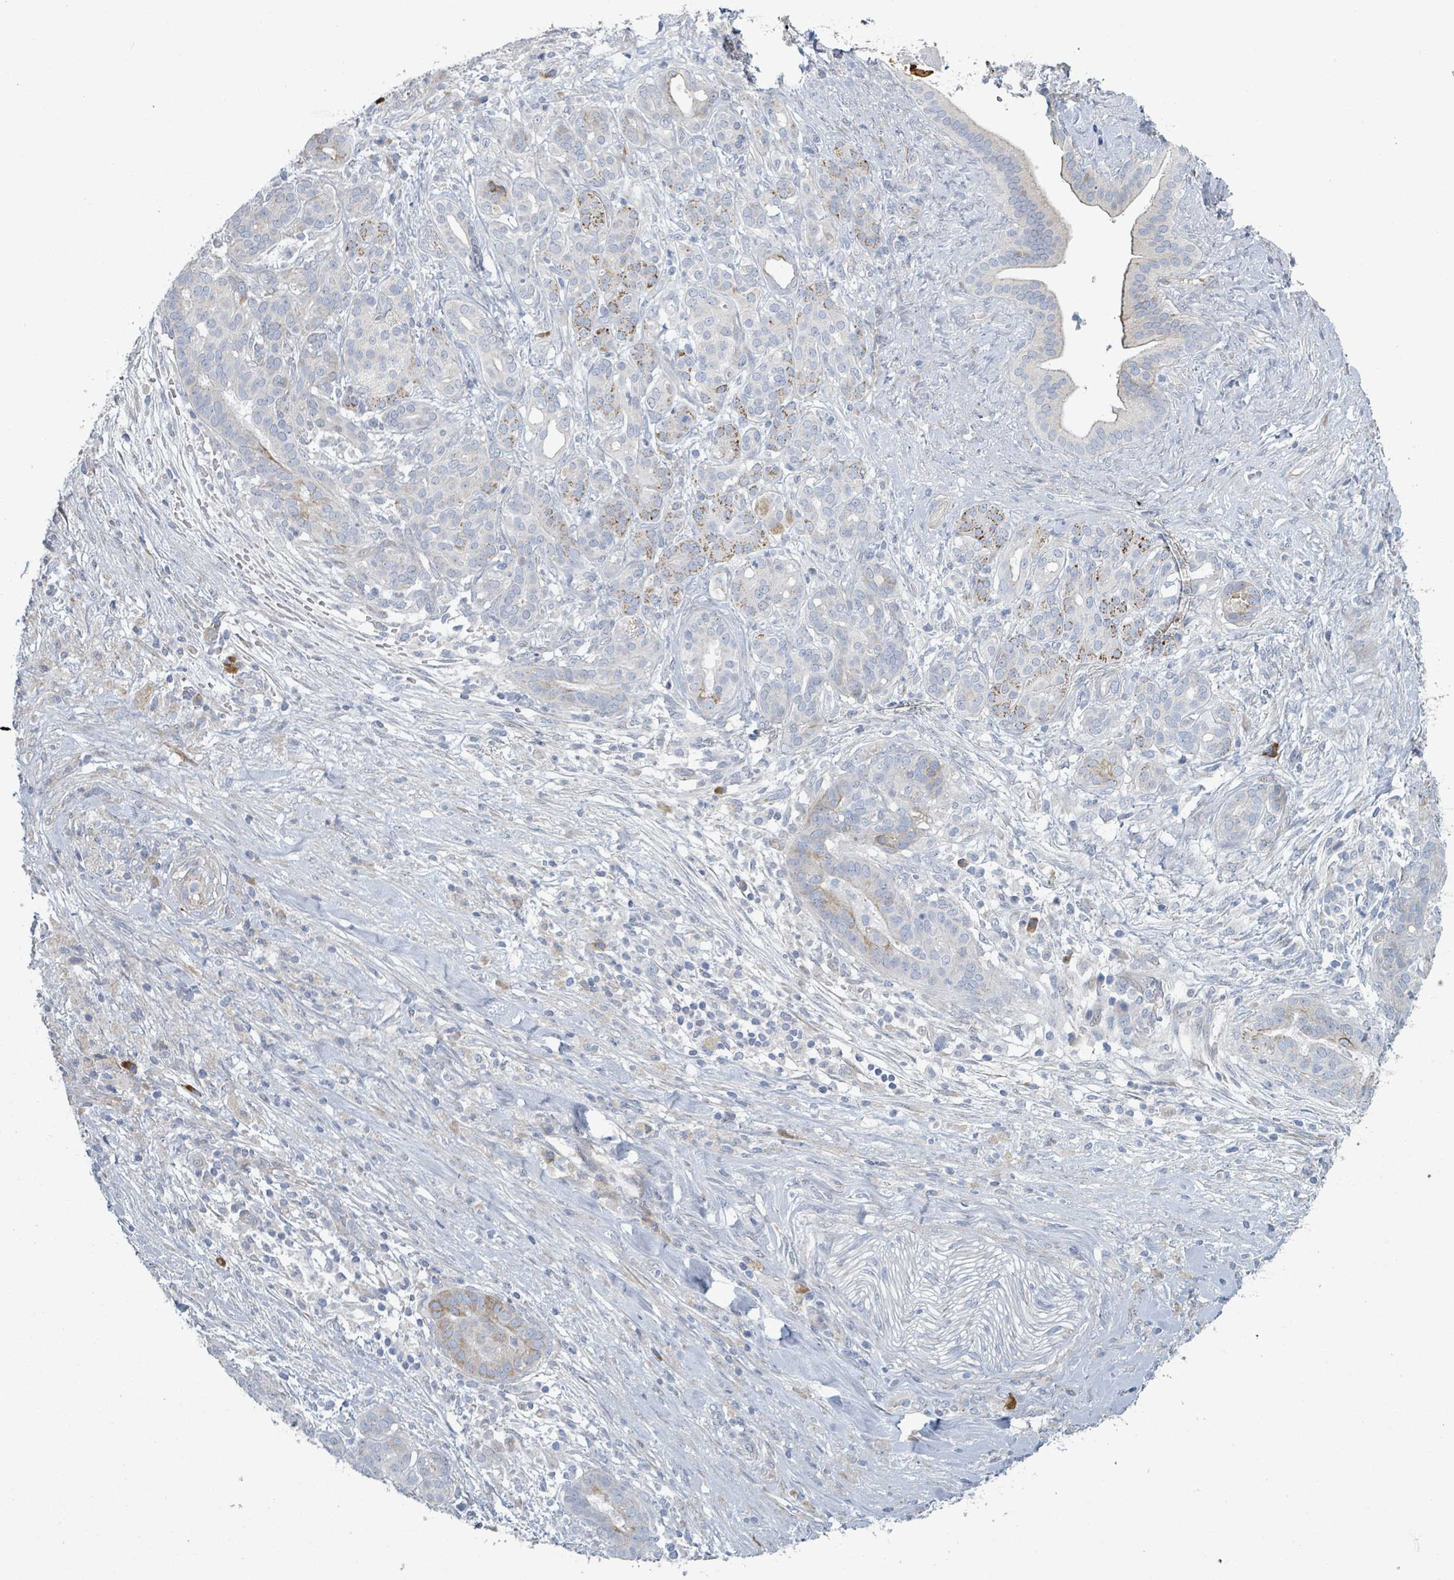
{"staining": {"intensity": "weak", "quantity": "<25%", "location": "cytoplasmic/membranous"}, "tissue": "pancreatic cancer", "cell_type": "Tumor cells", "image_type": "cancer", "snomed": [{"axis": "morphology", "description": "Adenocarcinoma, NOS"}, {"axis": "topography", "description": "Pancreas"}], "caption": "A high-resolution image shows IHC staining of pancreatic cancer, which reveals no significant positivity in tumor cells.", "gene": "RAB33B", "patient": {"sex": "male", "age": 44}}